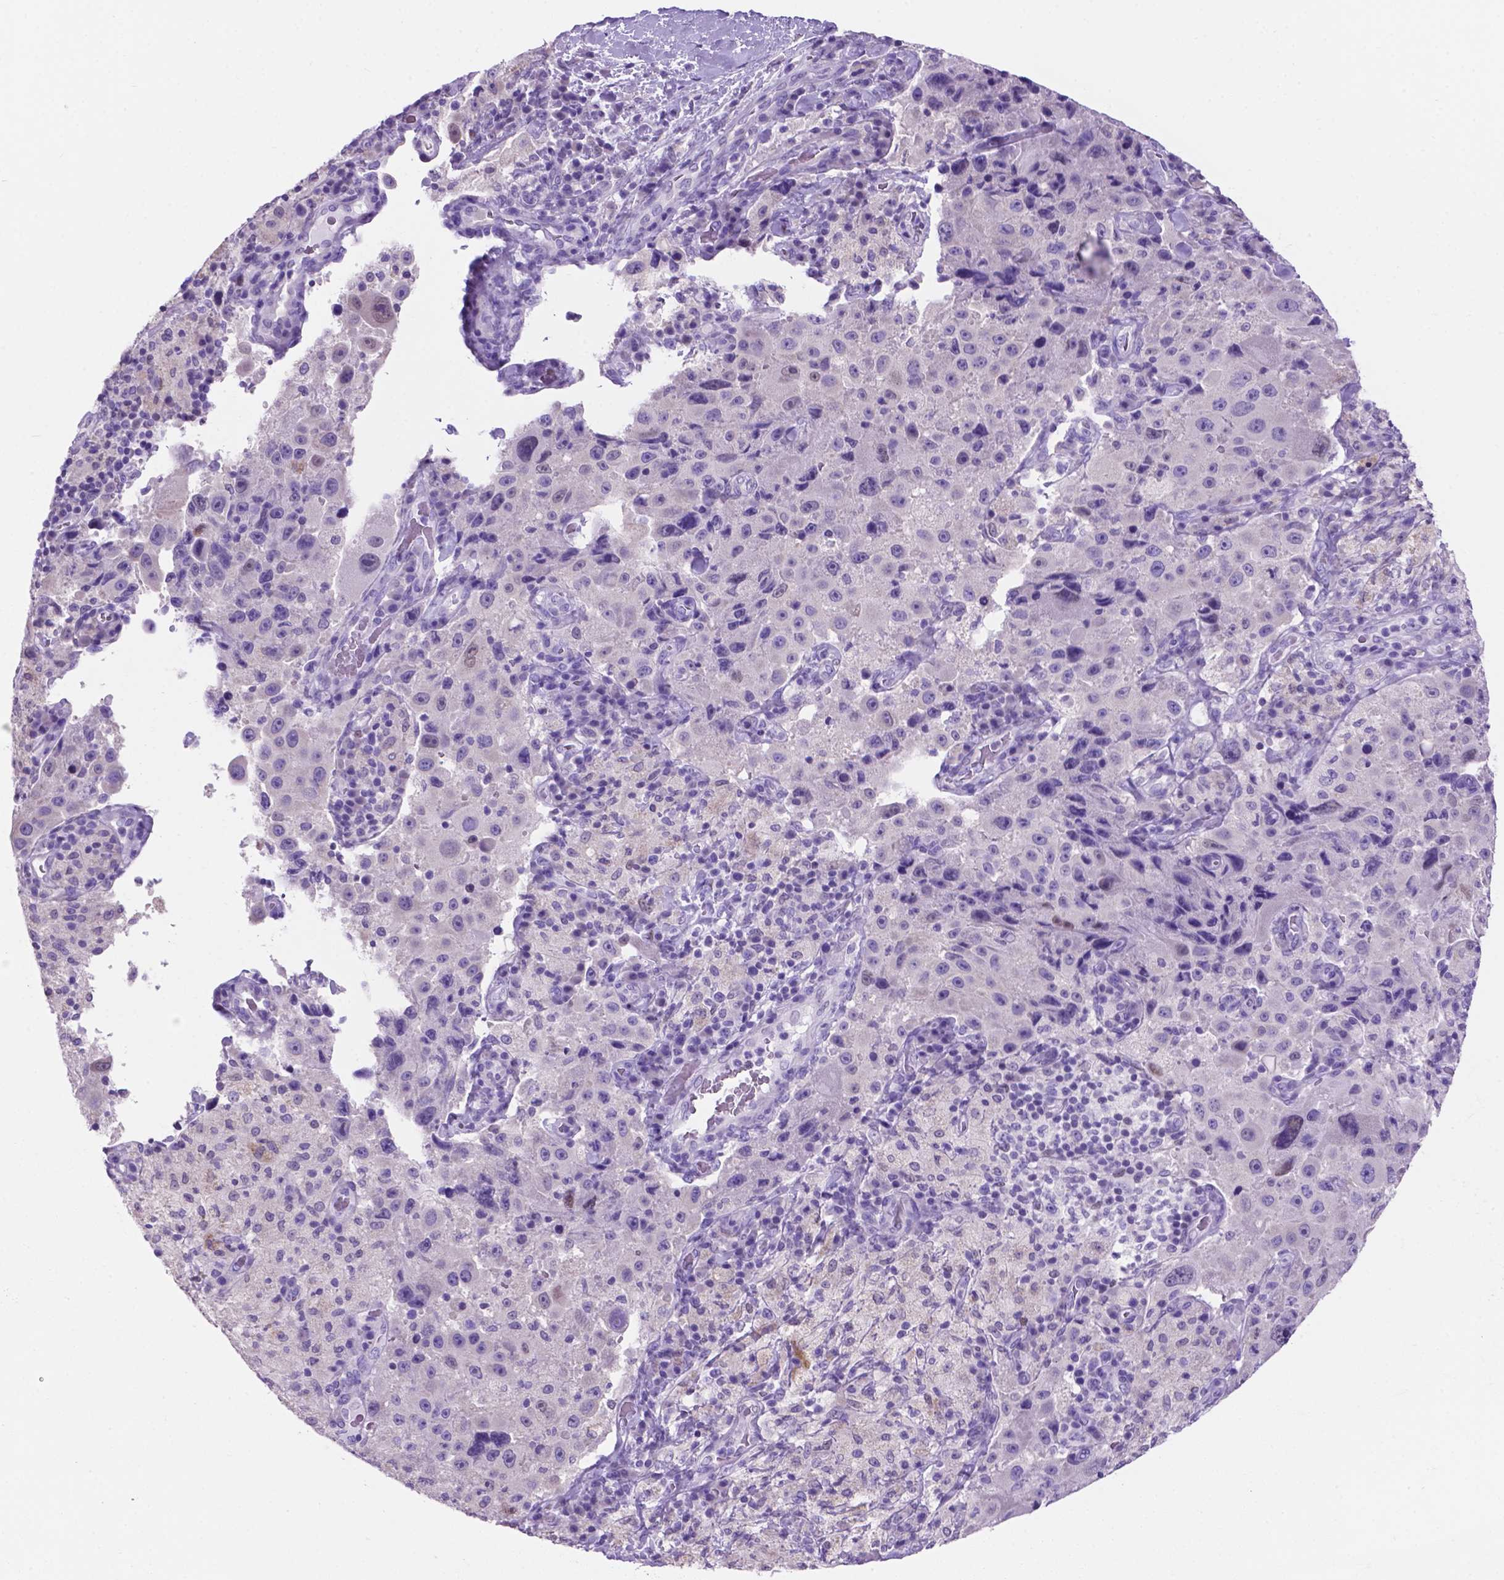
{"staining": {"intensity": "negative", "quantity": "none", "location": "none"}, "tissue": "melanoma", "cell_type": "Tumor cells", "image_type": "cancer", "snomed": [{"axis": "morphology", "description": "Malignant melanoma, Metastatic site"}, {"axis": "topography", "description": "Lymph node"}], "caption": "IHC histopathology image of neoplastic tissue: human malignant melanoma (metastatic site) stained with DAB reveals no significant protein staining in tumor cells.", "gene": "TMEM210", "patient": {"sex": "male", "age": 62}}